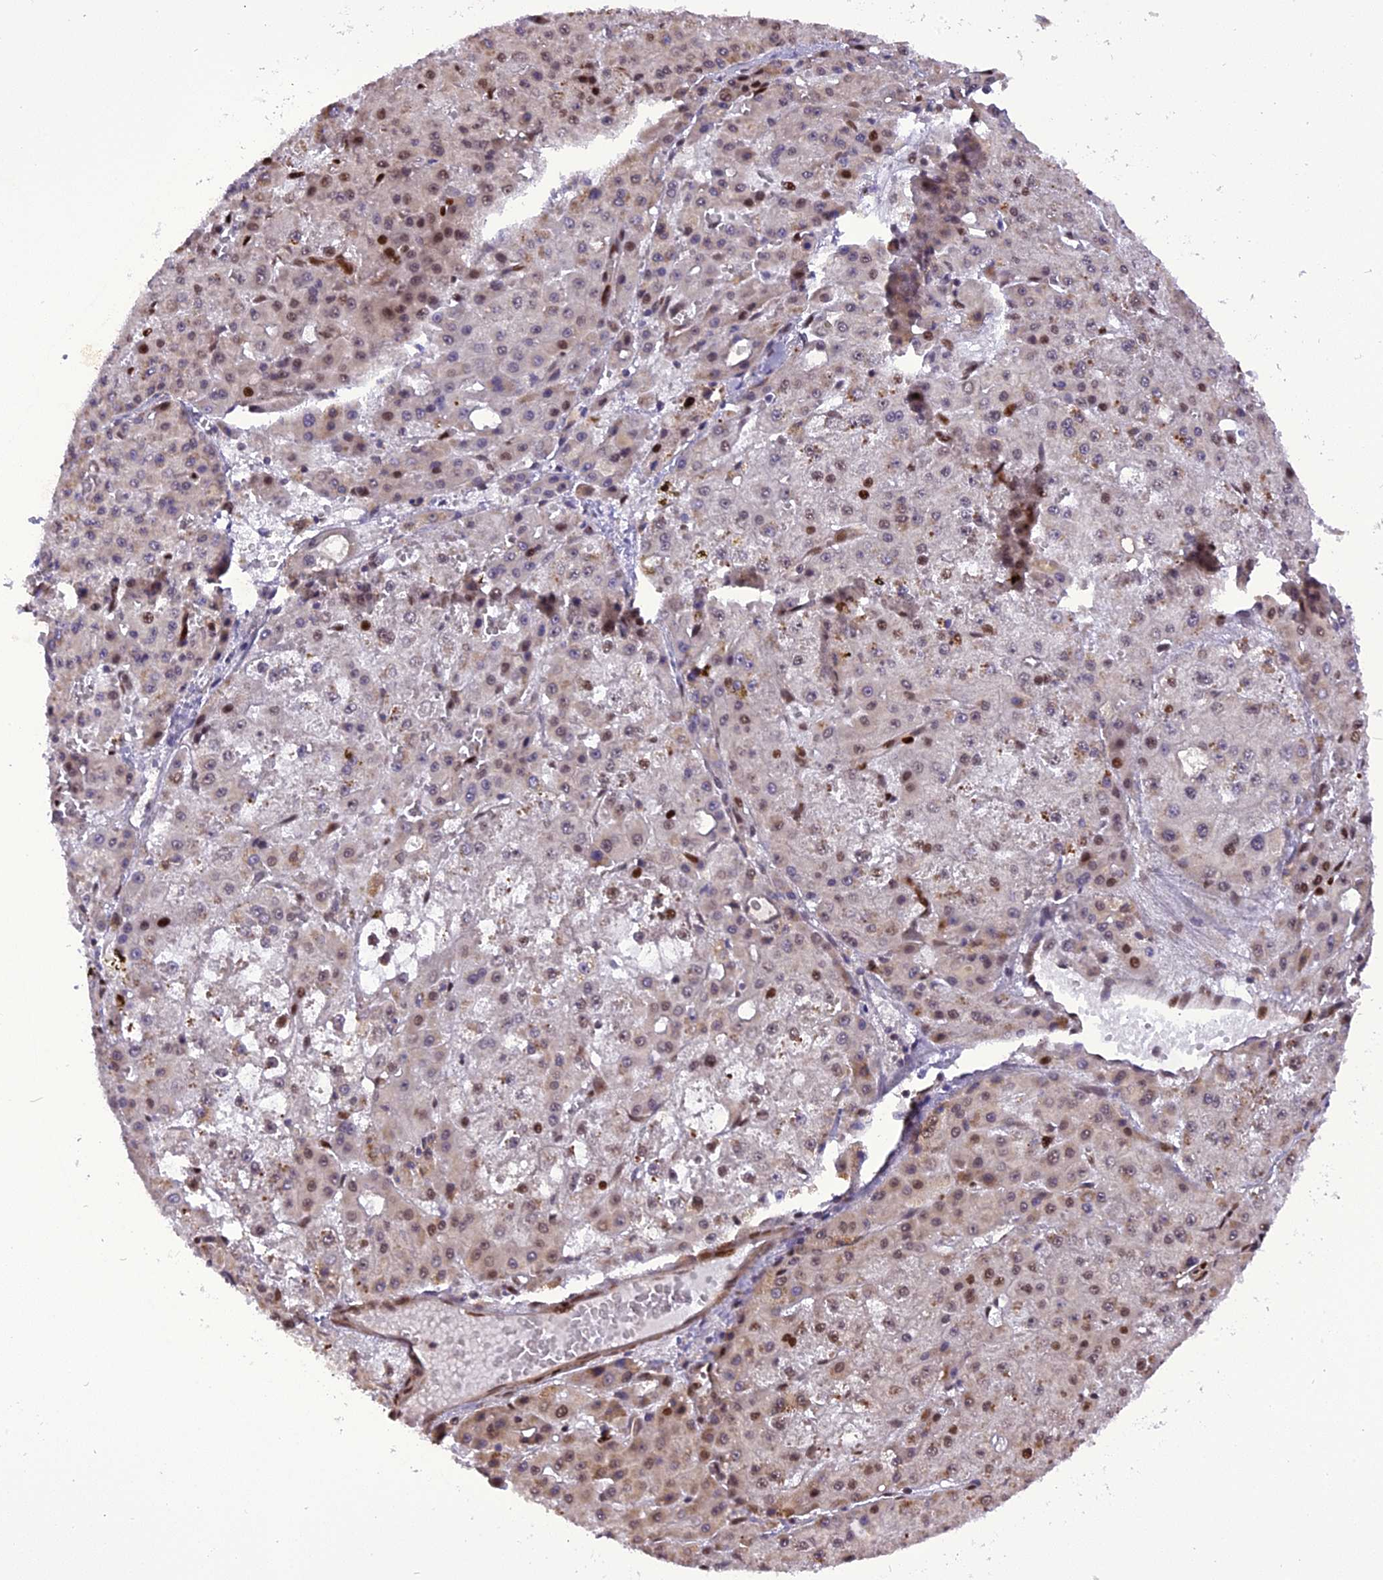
{"staining": {"intensity": "moderate", "quantity": "<25%", "location": "nuclear"}, "tissue": "liver cancer", "cell_type": "Tumor cells", "image_type": "cancer", "snomed": [{"axis": "morphology", "description": "Carcinoma, Hepatocellular, NOS"}, {"axis": "topography", "description": "Liver"}], "caption": "The image reveals staining of hepatocellular carcinoma (liver), revealing moderate nuclear protein positivity (brown color) within tumor cells.", "gene": "MICALL1", "patient": {"sex": "male", "age": 47}}